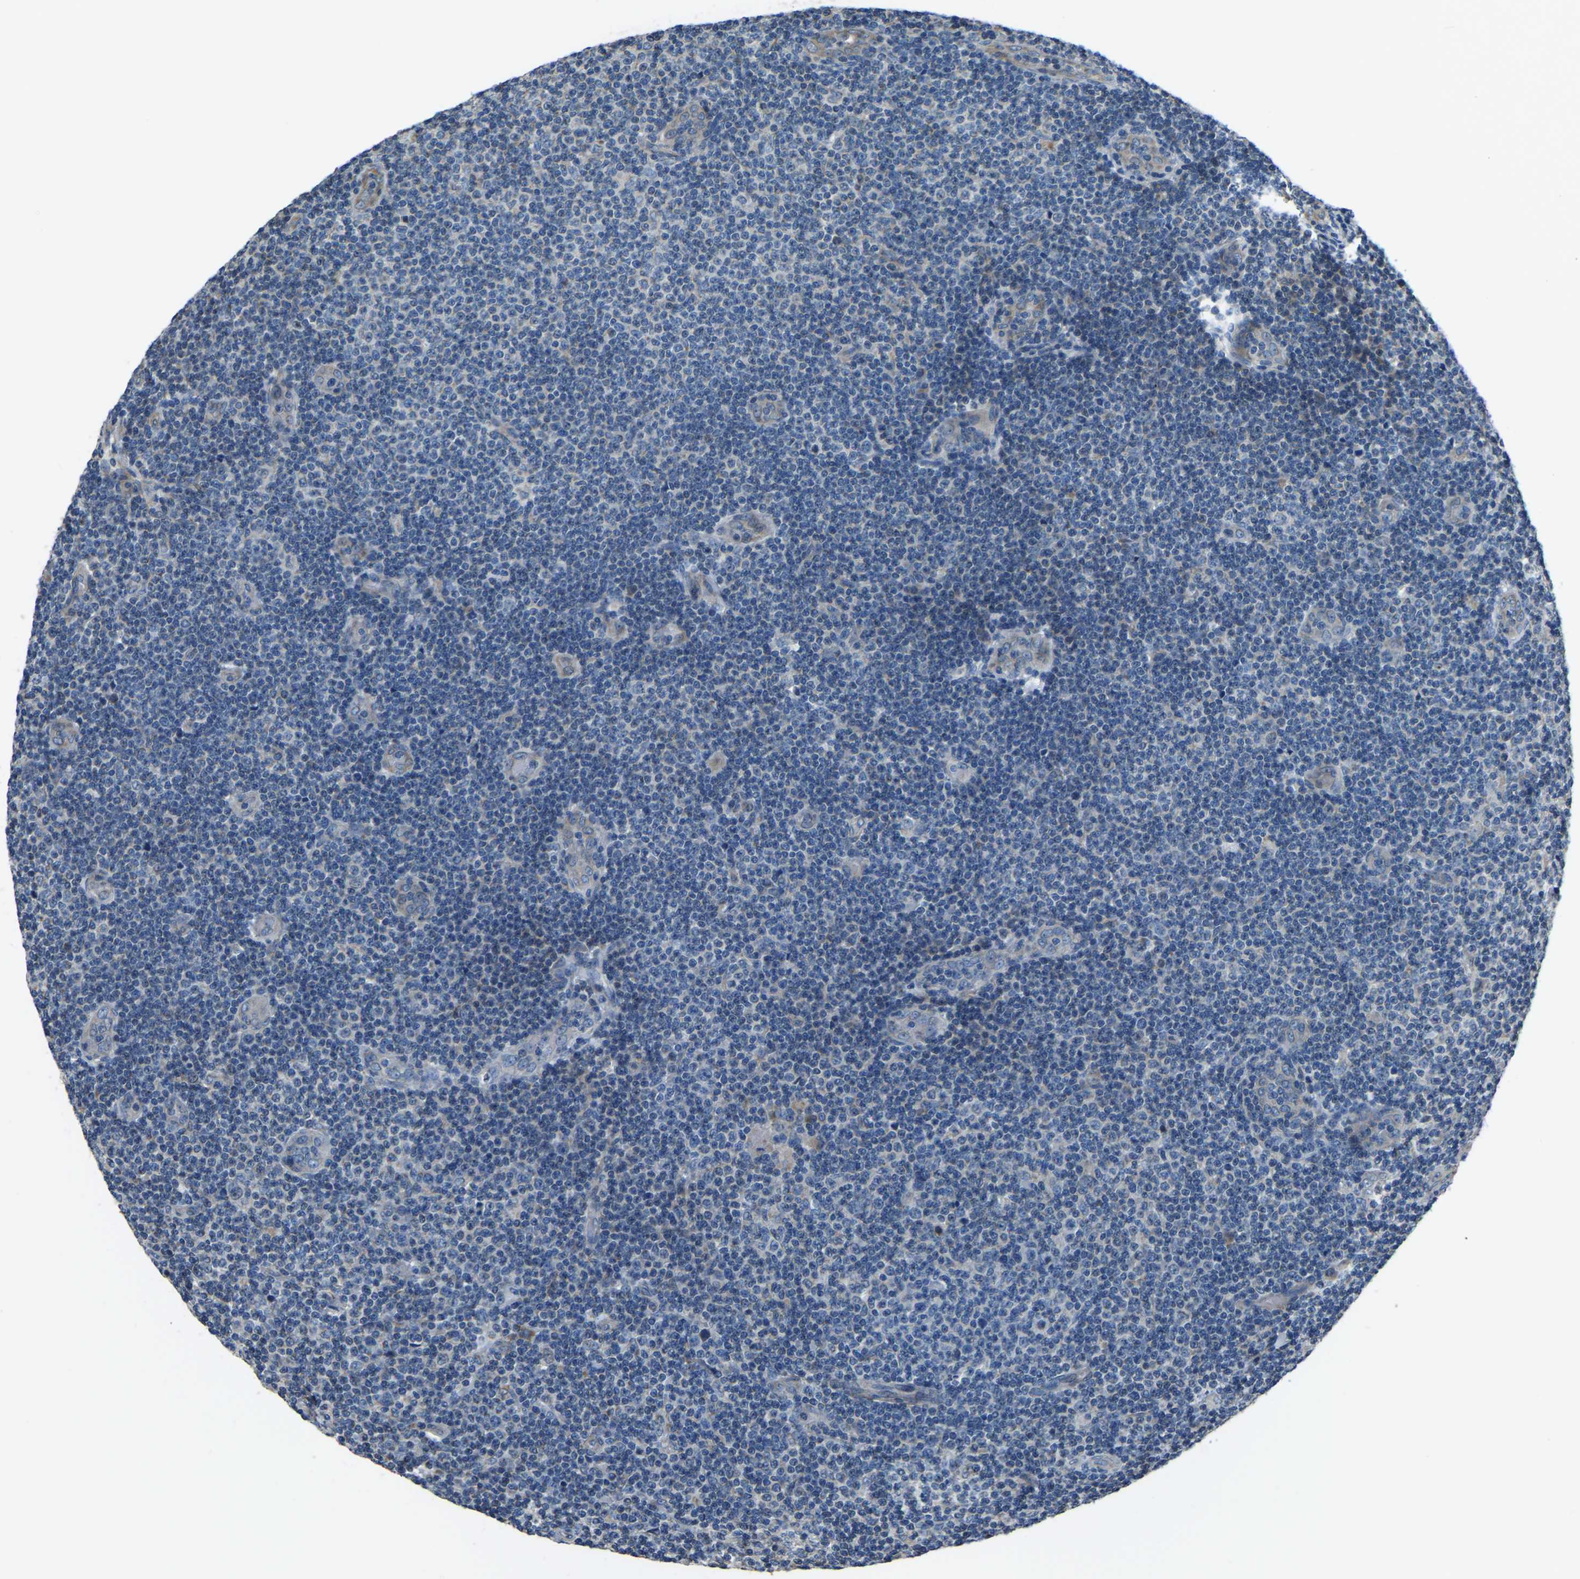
{"staining": {"intensity": "negative", "quantity": "none", "location": "none"}, "tissue": "lymphoma", "cell_type": "Tumor cells", "image_type": "cancer", "snomed": [{"axis": "morphology", "description": "Malignant lymphoma, non-Hodgkin's type, Low grade"}, {"axis": "topography", "description": "Lymph node"}], "caption": "DAB (3,3'-diaminobenzidine) immunohistochemical staining of lymphoma shows no significant positivity in tumor cells.", "gene": "COL3A1", "patient": {"sex": "male", "age": 83}}